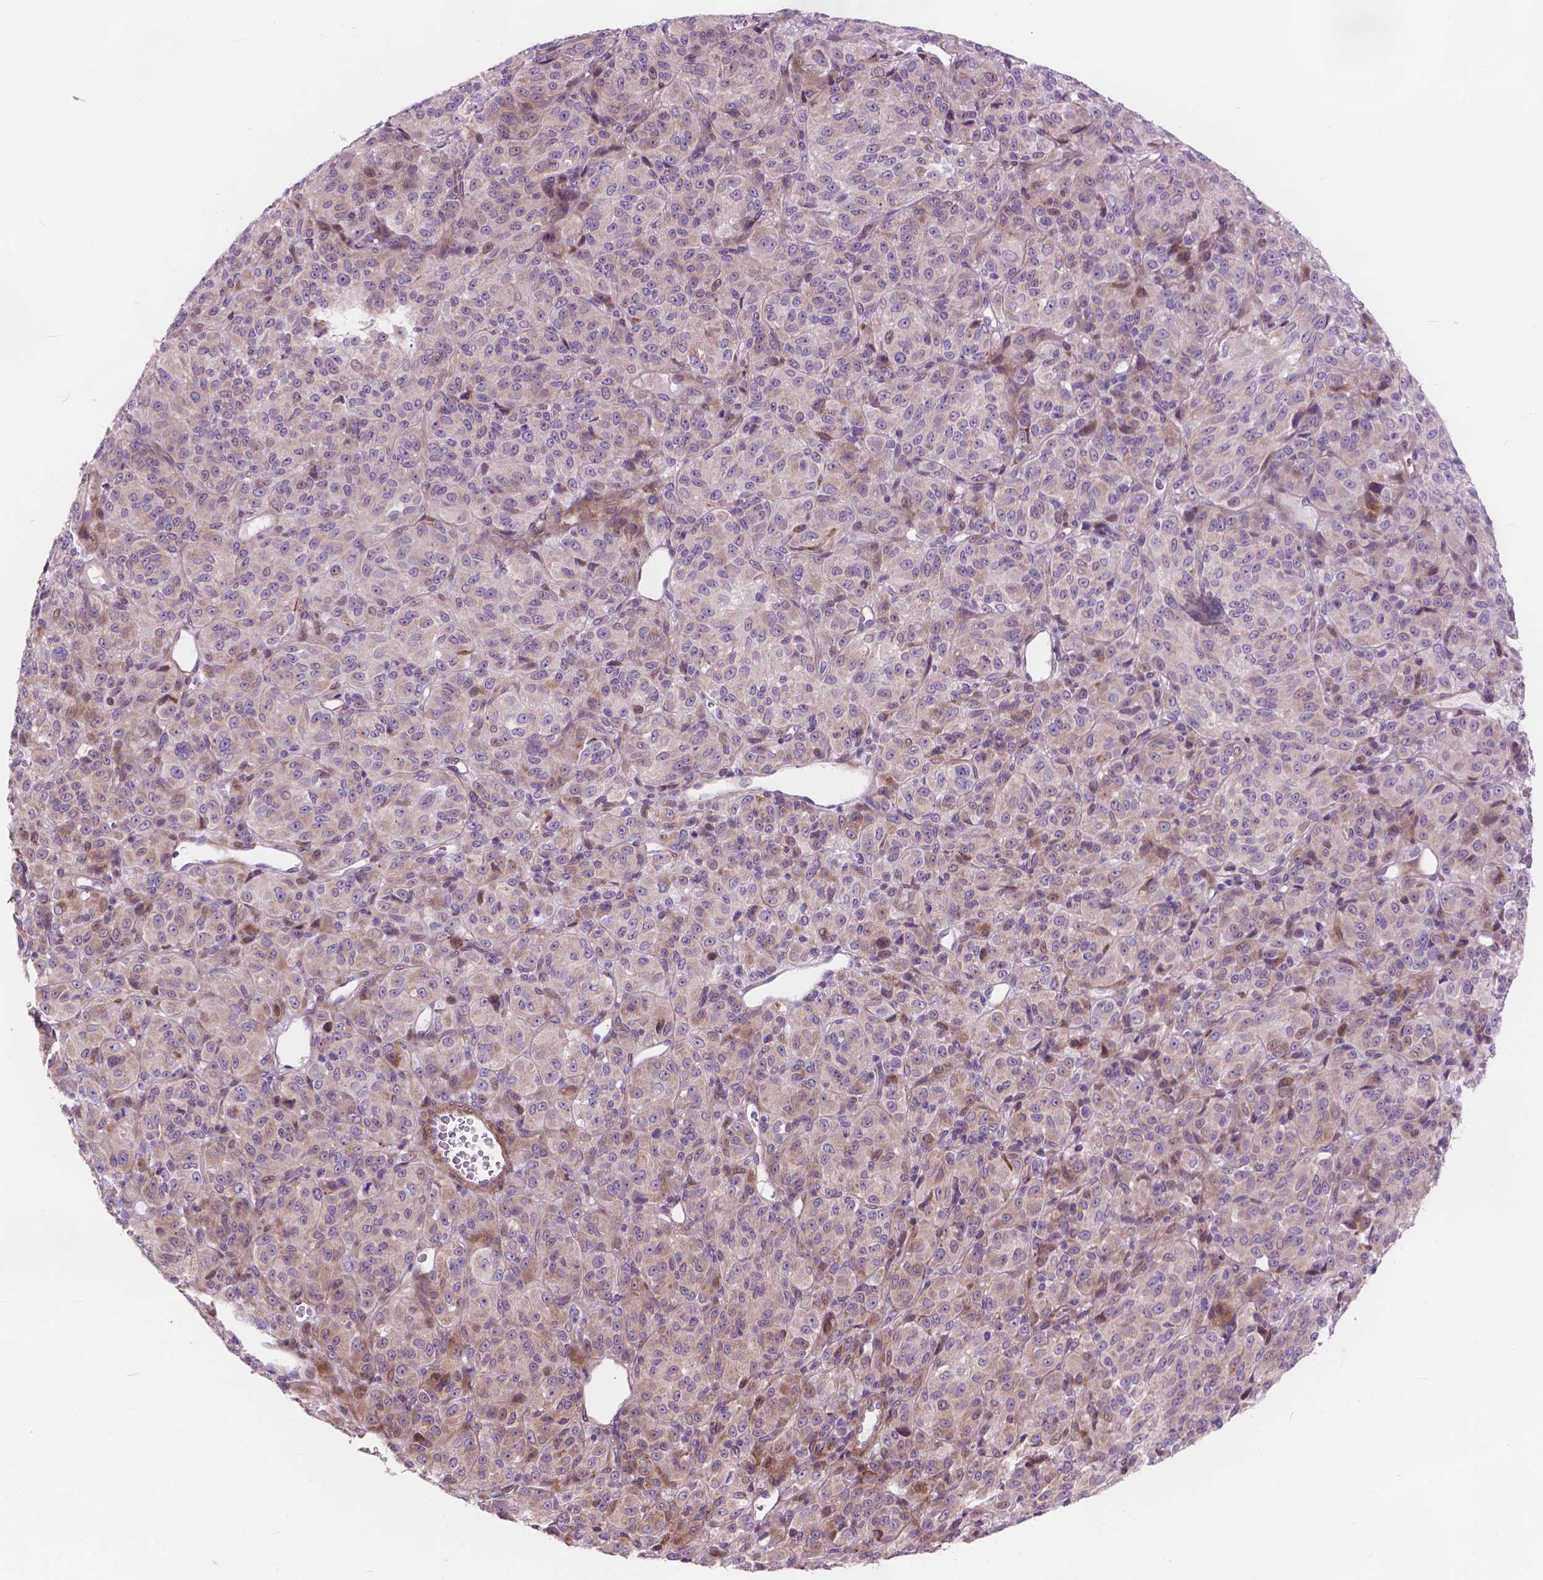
{"staining": {"intensity": "weak", "quantity": "<25%", "location": "cytoplasmic/membranous"}, "tissue": "melanoma", "cell_type": "Tumor cells", "image_type": "cancer", "snomed": [{"axis": "morphology", "description": "Malignant melanoma, Metastatic site"}, {"axis": "topography", "description": "Brain"}], "caption": "There is no significant positivity in tumor cells of malignant melanoma (metastatic site).", "gene": "MORN1", "patient": {"sex": "female", "age": 56}}